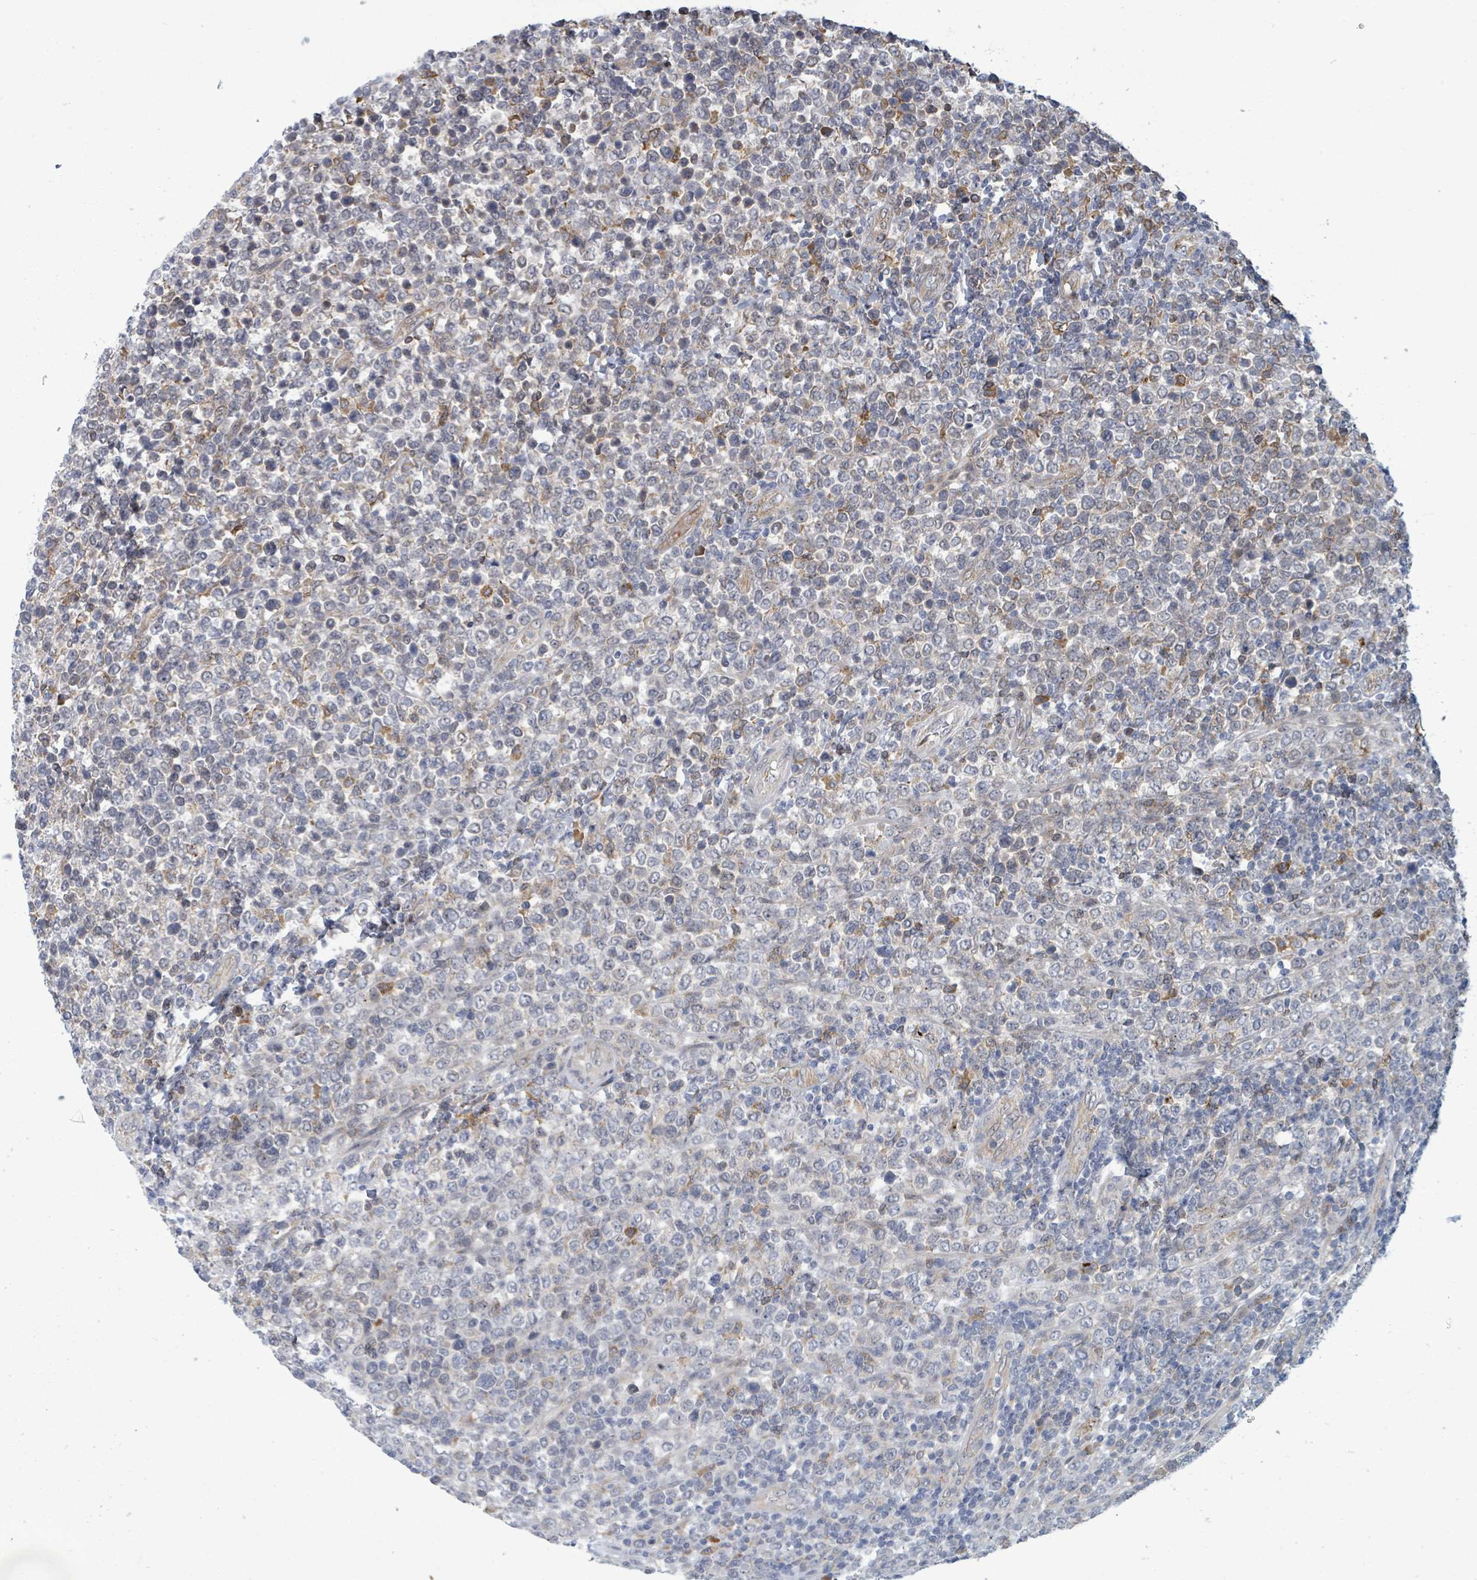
{"staining": {"intensity": "negative", "quantity": "none", "location": "none"}, "tissue": "lymphoma", "cell_type": "Tumor cells", "image_type": "cancer", "snomed": [{"axis": "morphology", "description": "Malignant lymphoma, non-Hodgkin's type, High grade"}, {"axis": "topography", "description": "Soft tissue"}], "caption": "The histopathology image shows no staining of tumor cells in lymphoma.", "gene": "SHROOM2", "patient": {"sex": "female", "age": 56}}